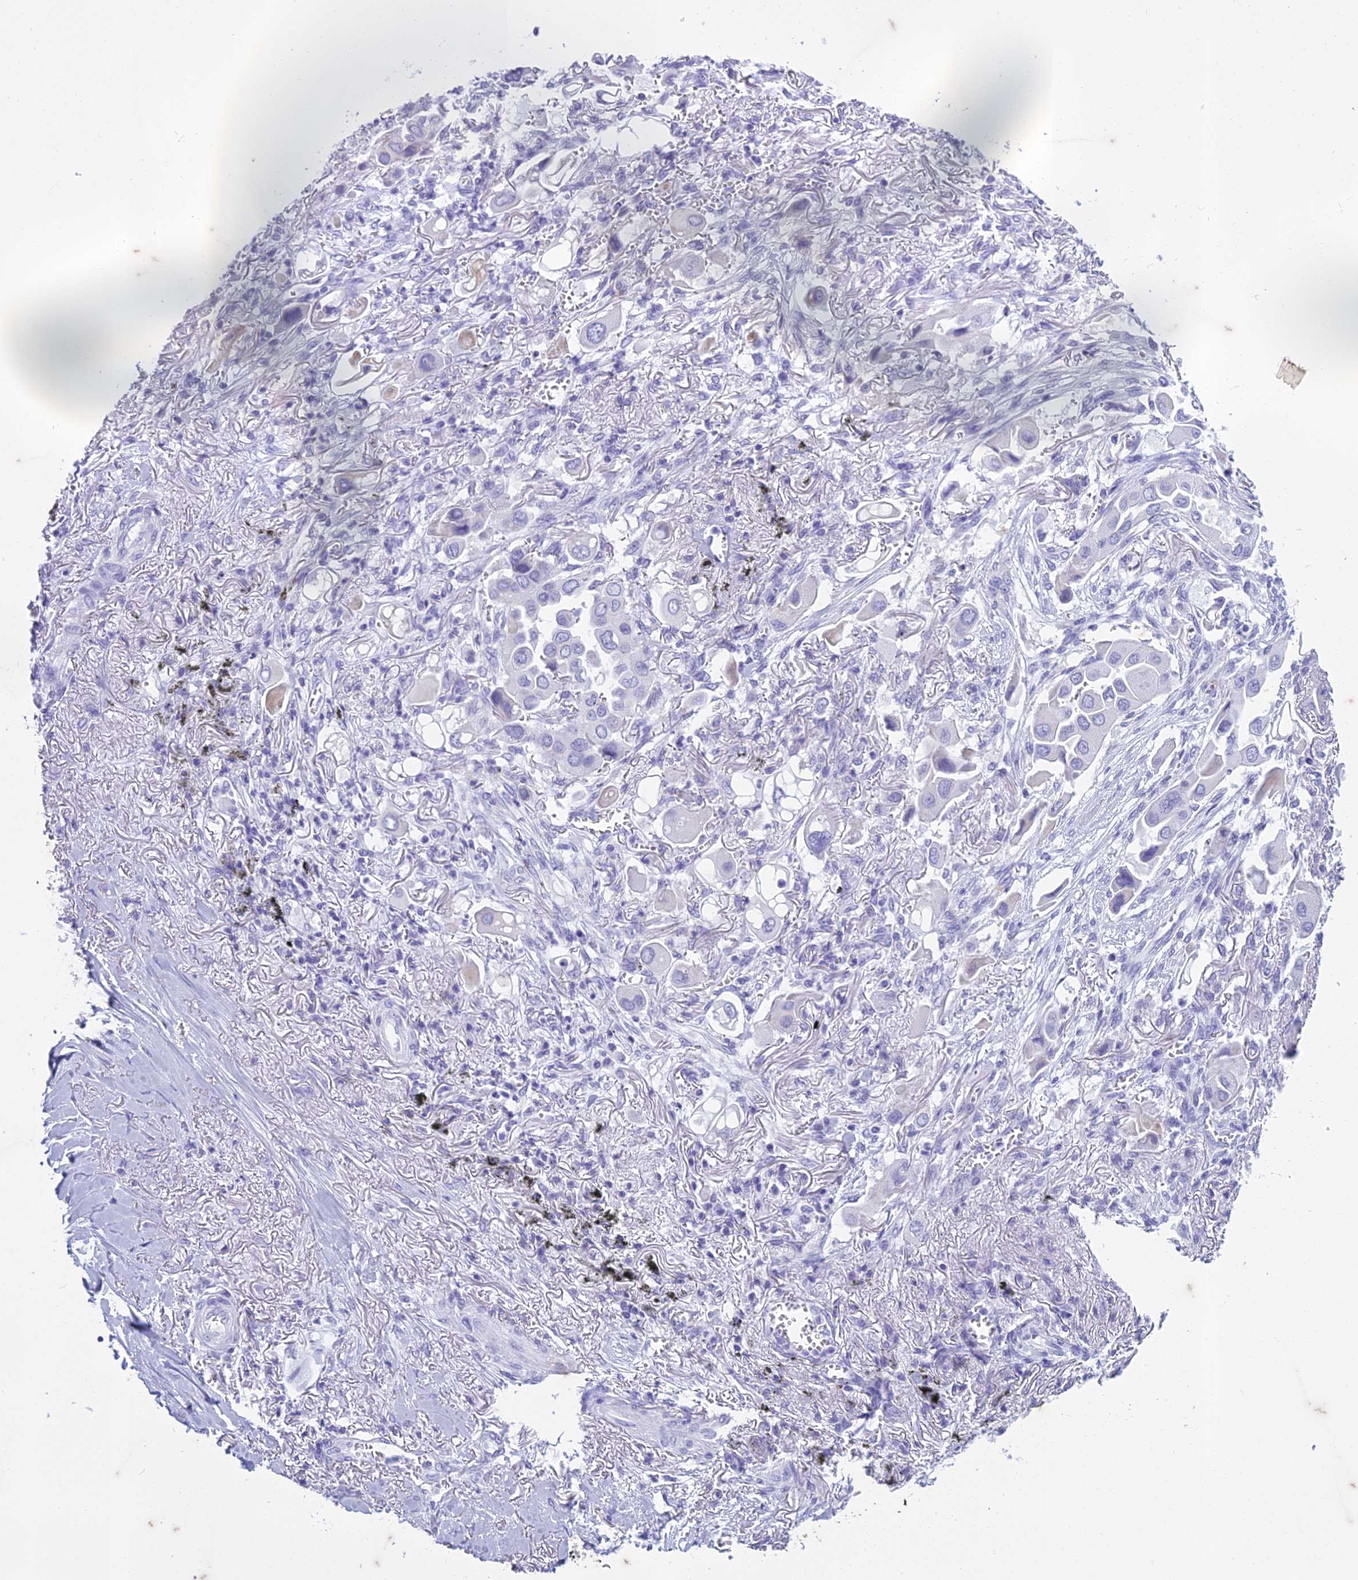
{"staining": {"intensity": "negative", "quantity": "none", "location": "none"}, "tissue": "lung cancer", "cell_type": "Tumor cells", "image_type": "cancer", "snomed": [{"axis": "morphology", "description": "Adenocarcinoma, NOS"}, {"axis": "topography", "description": "Lung"}], "caption": "The immunohistochemistry (IHC) photomicrograph has no significant positivity in tumor cells of lung cancer tissue.", "gene": "HMGB4", "patient": {"sex": "female", "age": 76}}